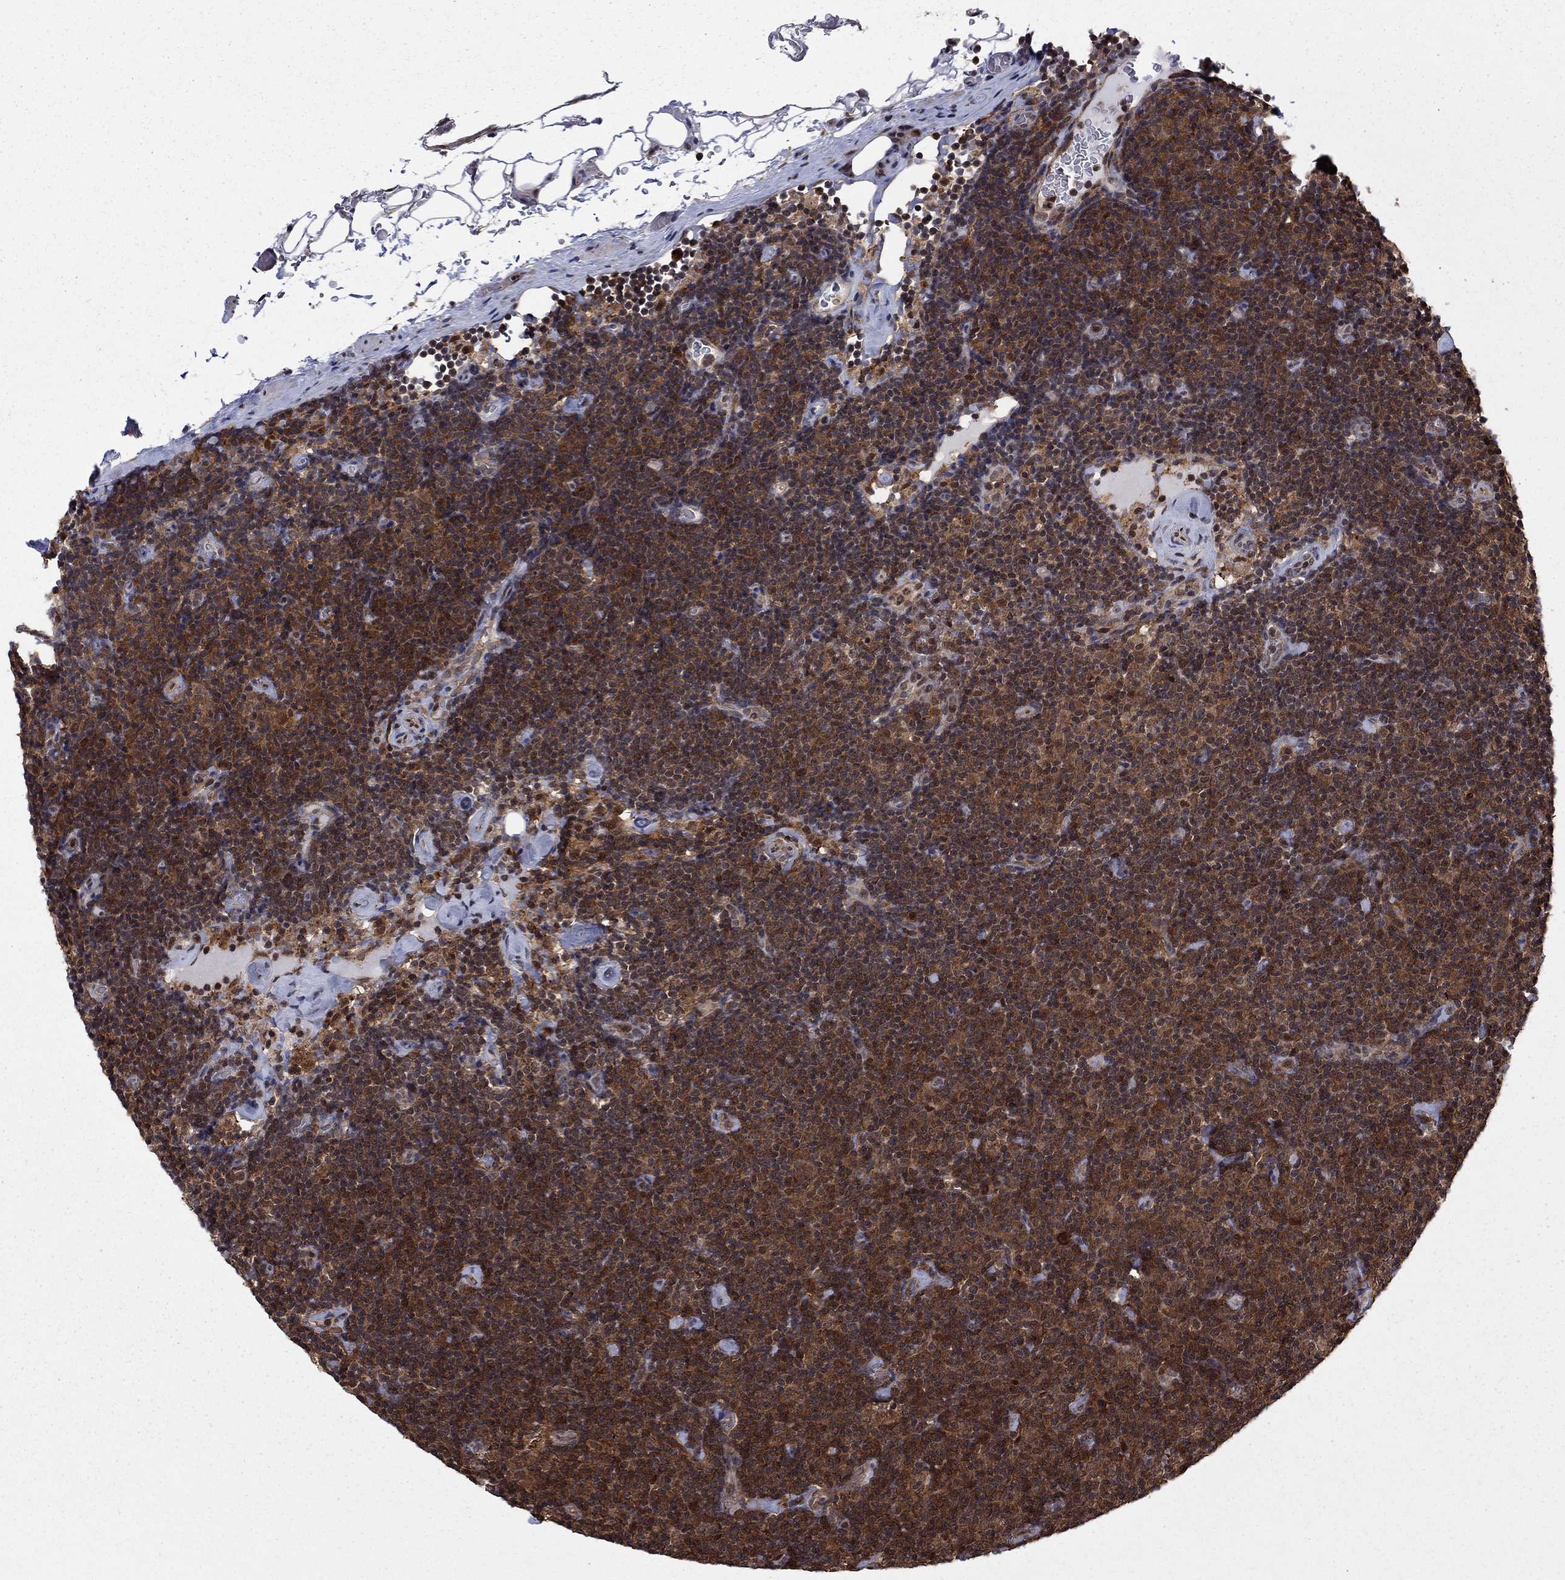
{"staining": {"intensity": "strong", "quantity": ">75%", "location": "cytoplasmic/membranous"}, "tissue": "lymphoma", "cell_type": "Tumor cells", "image_type": "cancer", "snomed": [{"axis": "morphology", "description": "Malignant lymphoma, non-Hodgkin's type, Low grade"}, {"axis": "topography", "description": "Lymph node"}], "caption": "Lymphoma stained with a protein marker exhibits strong staining in tumor cells.", "gene": "PSMD2", "patient": {"sex": "male", "age": 81}}